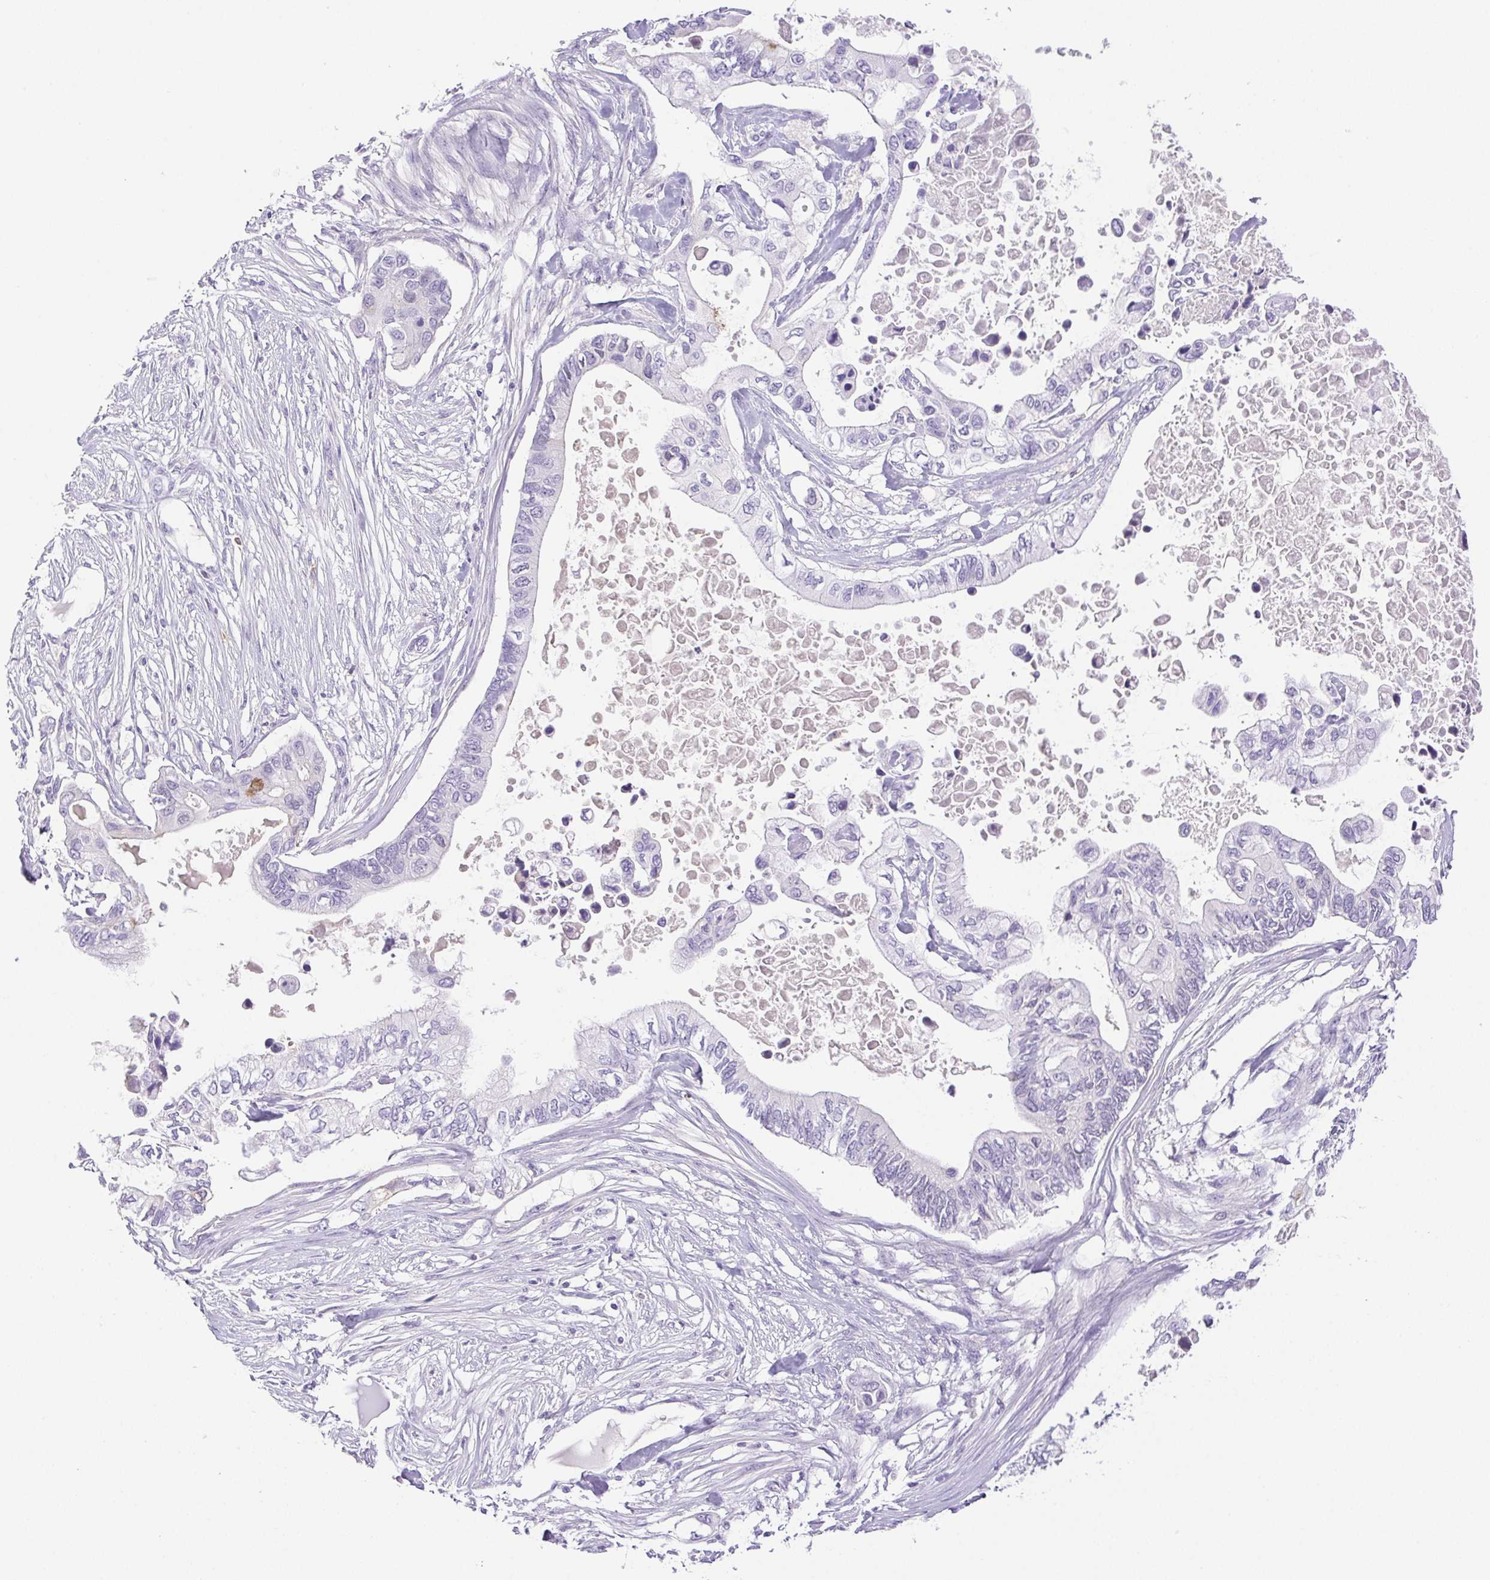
{"staining": {"intensity": "negative", "quantity": "none", "location": "none"}, "tissue": "pancreatic cancer", "cell_type": "Tumor cells", "image_type": "cancer", "snomed": [{"axis": "morphology", "description": "Adenocarcinoma, NOS"}, {"axis": "topography", "description": "Pancreas"}], "caption": "A micrograph of human pancreatic cancer (adenocarcinoma) is negative for staining in tumor cells.", "gene": "PAPPA2", "patient": {"sex": "female", "age": 63}}